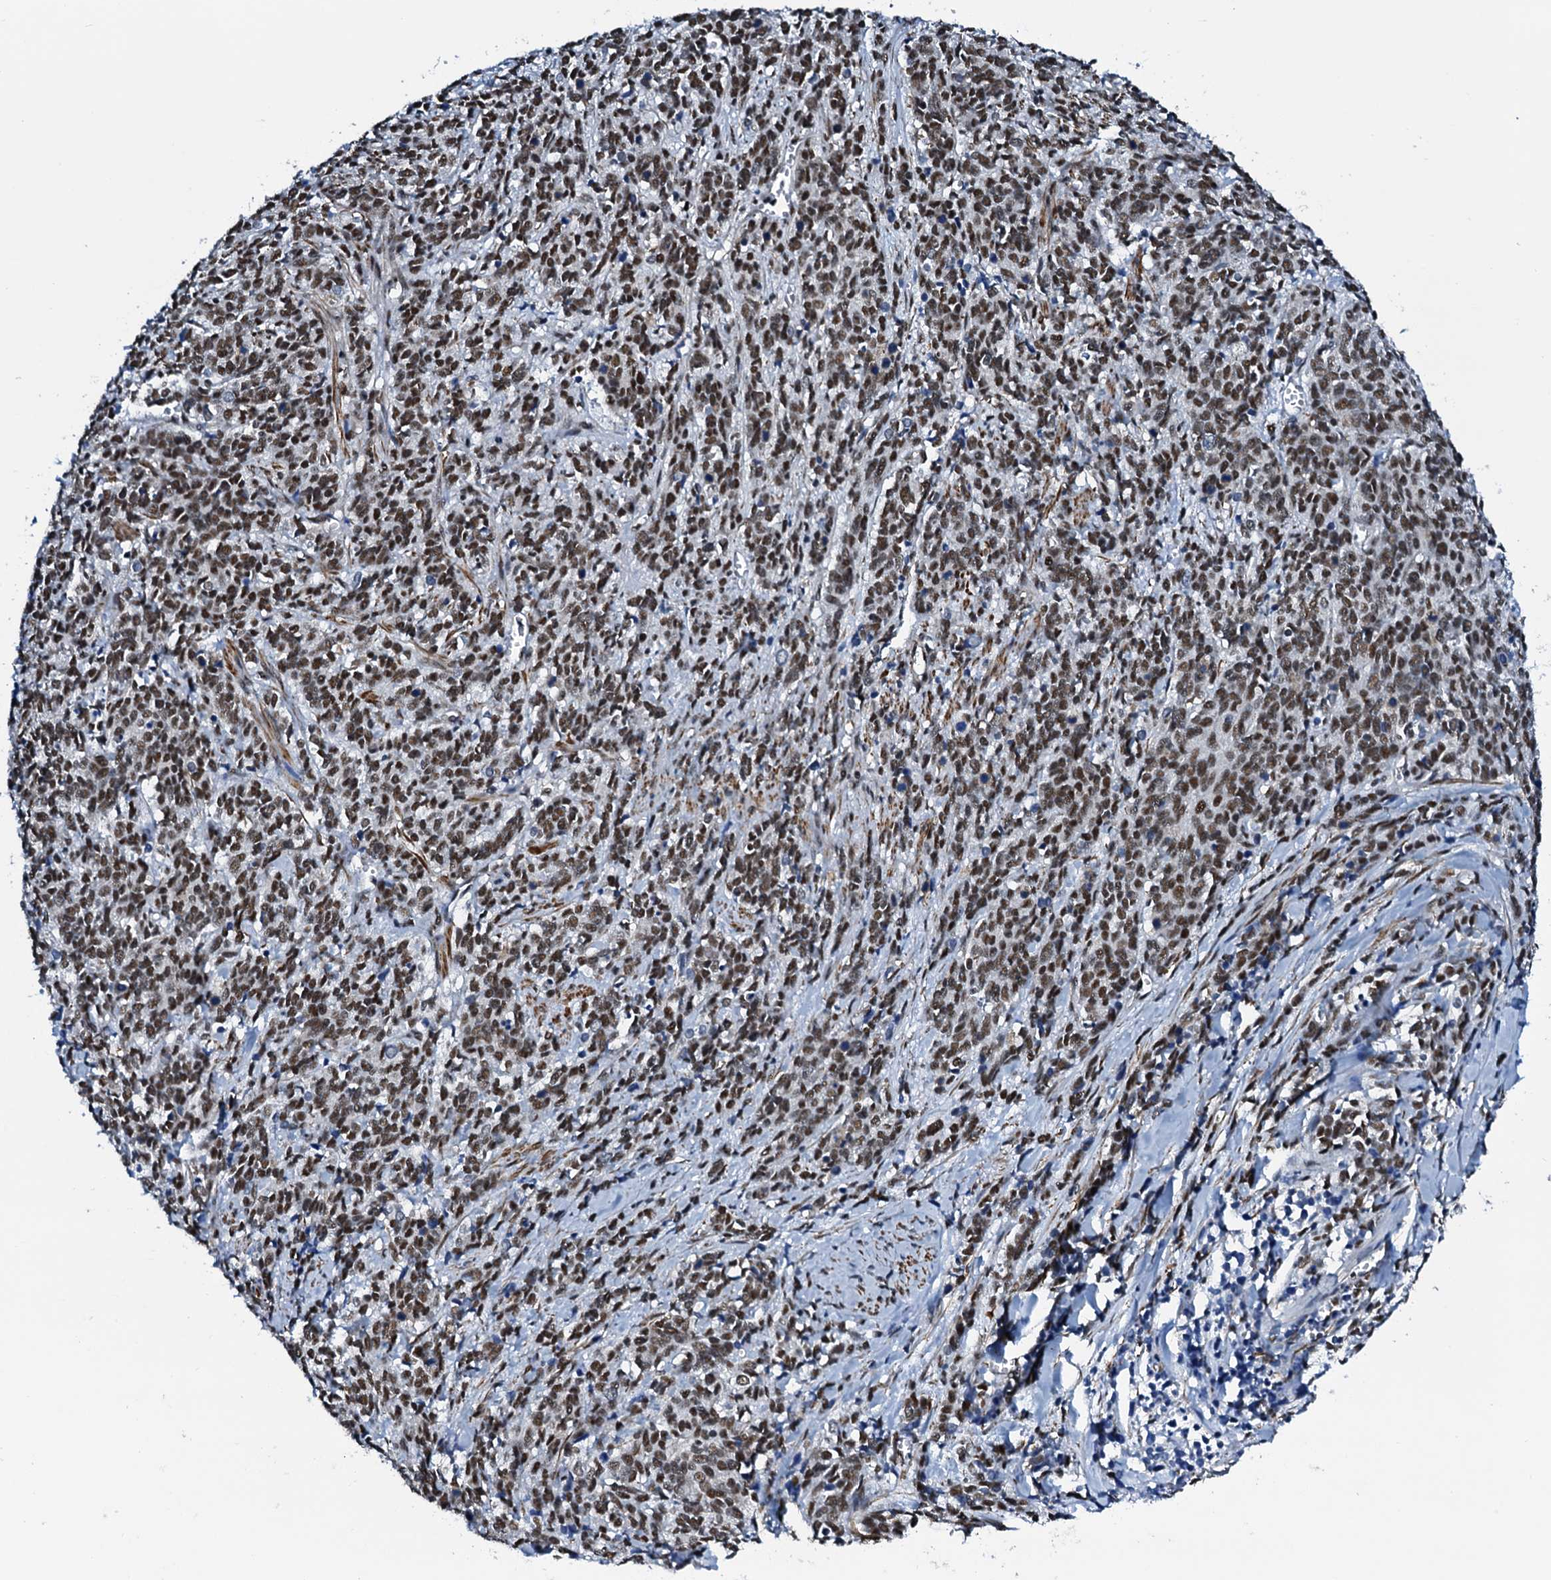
{"staining": {"intensity": "moderate", "quantity": ">75%", "location": "nuclear"}, "tissue": "cervical cancer", "cell_type": "Tumor cells", "image_type": "cancer", "snomed": [{"axis": "morphology", "description": "Squamous cell carcinoma, NOS"}, {"axis": "topography", "description": "Cervix"}], "caption": "Human cervical squamous cell carcinoma stained with a protein marker reveals moderate staining in tumor cells.", "gene": "CWC15", "patient": {"sex": "female", "age": 60}}